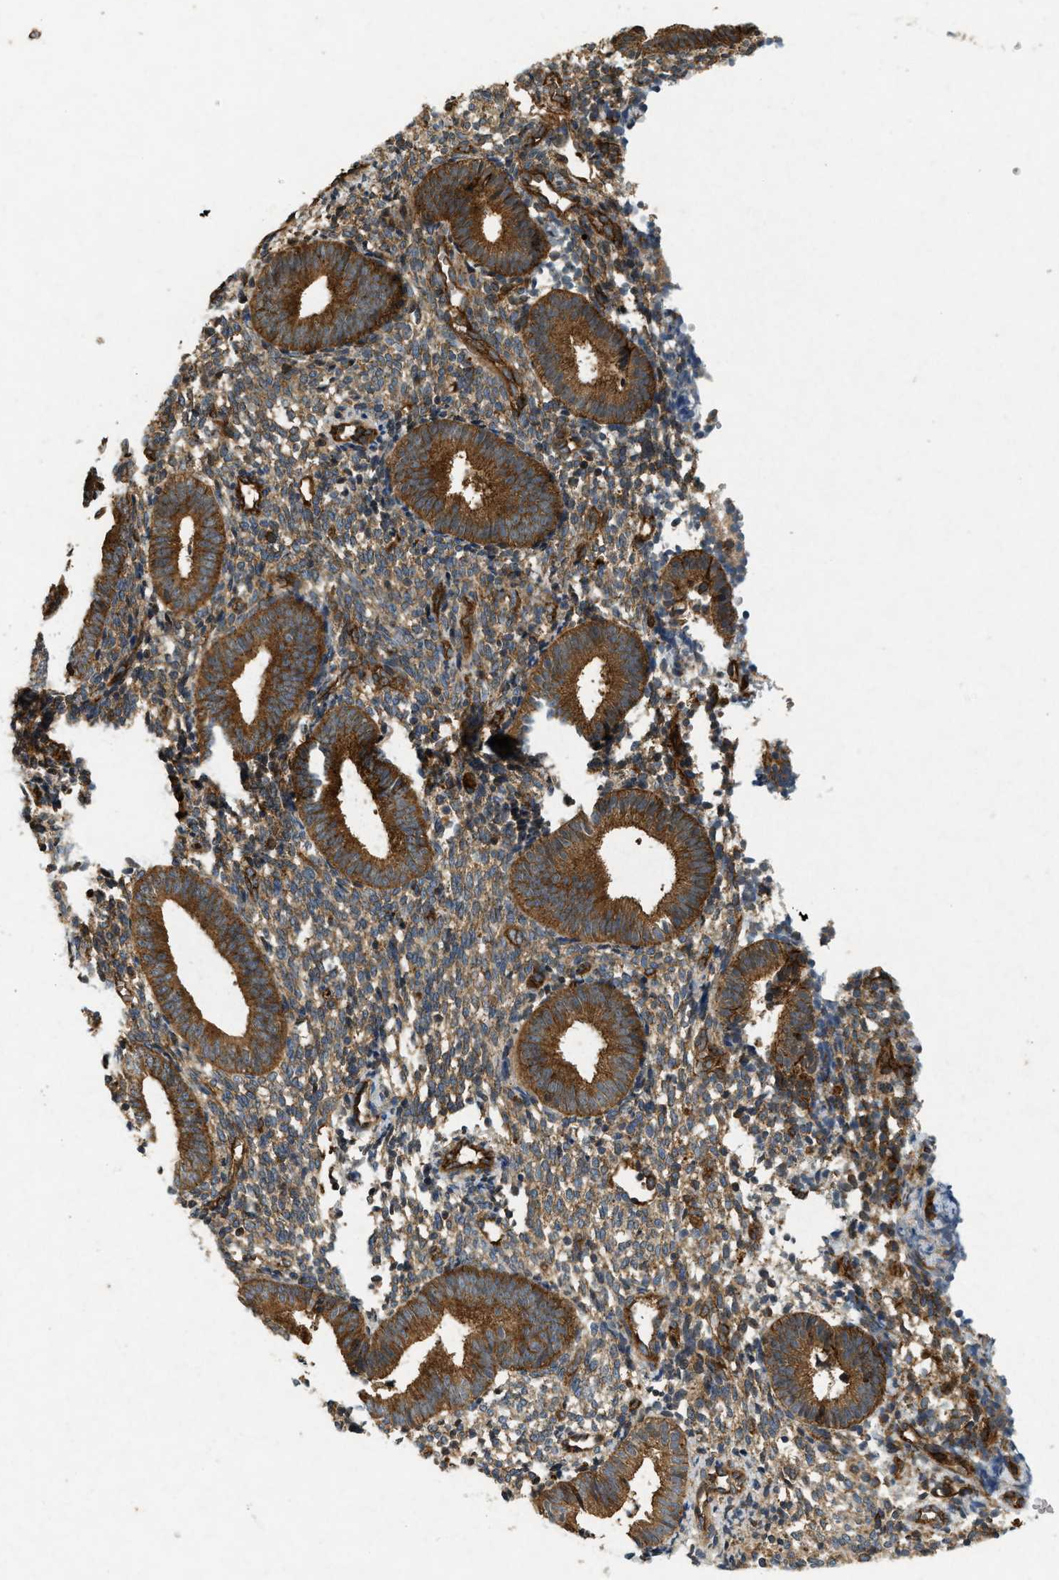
{"staining": {"intensity": "moderate", "quantity": ">75%", "location": "cytoplasmic/membranous"}, "tissue": "endometrium", "cell_type": "Cells in endometrial stroma", "image_type": "normal", "snomed": [{"axis": "morphology", "description": "Normal tissue, NOS"}, {"axis": "topography", "description": "Uterus"}, {"axis": "topography", "description": "Endometrium"}], "caption": "Benign endometrium exhibits moderate cytoplasmic/membranous positivity in approximately >75% of cells in endometrial stroma, visualized by immunohistochemistry. (DAB IHC, brown staining for protein, blue staining for nuclei).", "gene": "HIP1", "patient": {"sex": "female", "age": 33}}